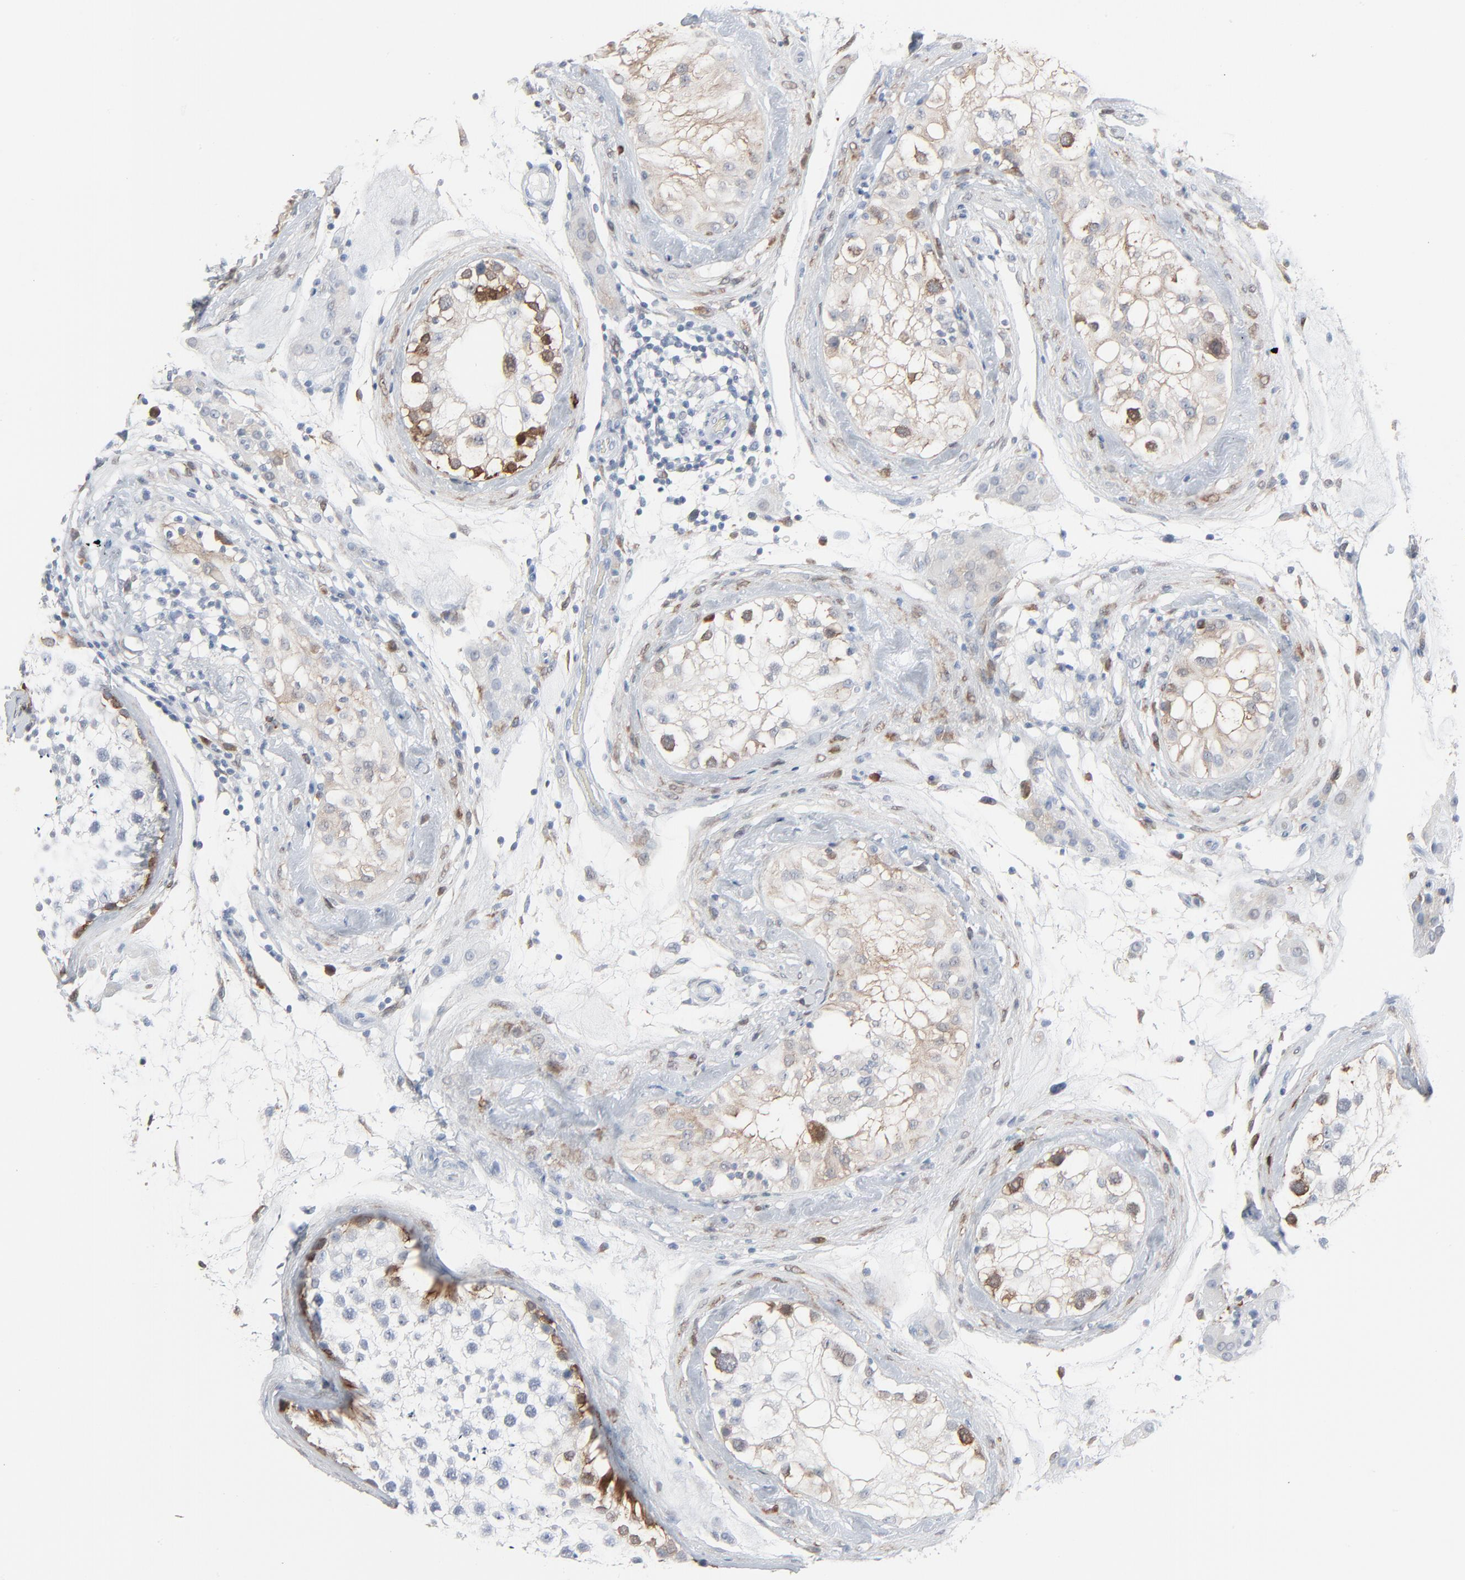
{"staining": {"intensity": "weak", "quantity": "<25%", "location": "cytoplasmic/membranous"}, "tissue": "testis", "cell_type": "Cells in seminiferous ducts", "image_type": "normal", "snomed": [{"axis": "morphology", "description": "Normal tissue, NOS"}, {"axis": "topography", "description": "Testis"}], "caption": "A histopathology image of testis stained for a protein displays no brown staining in cells in seminiferous ducts.", "gene": "PHGDH", "patient": {"sex": "male", "age": 46}}